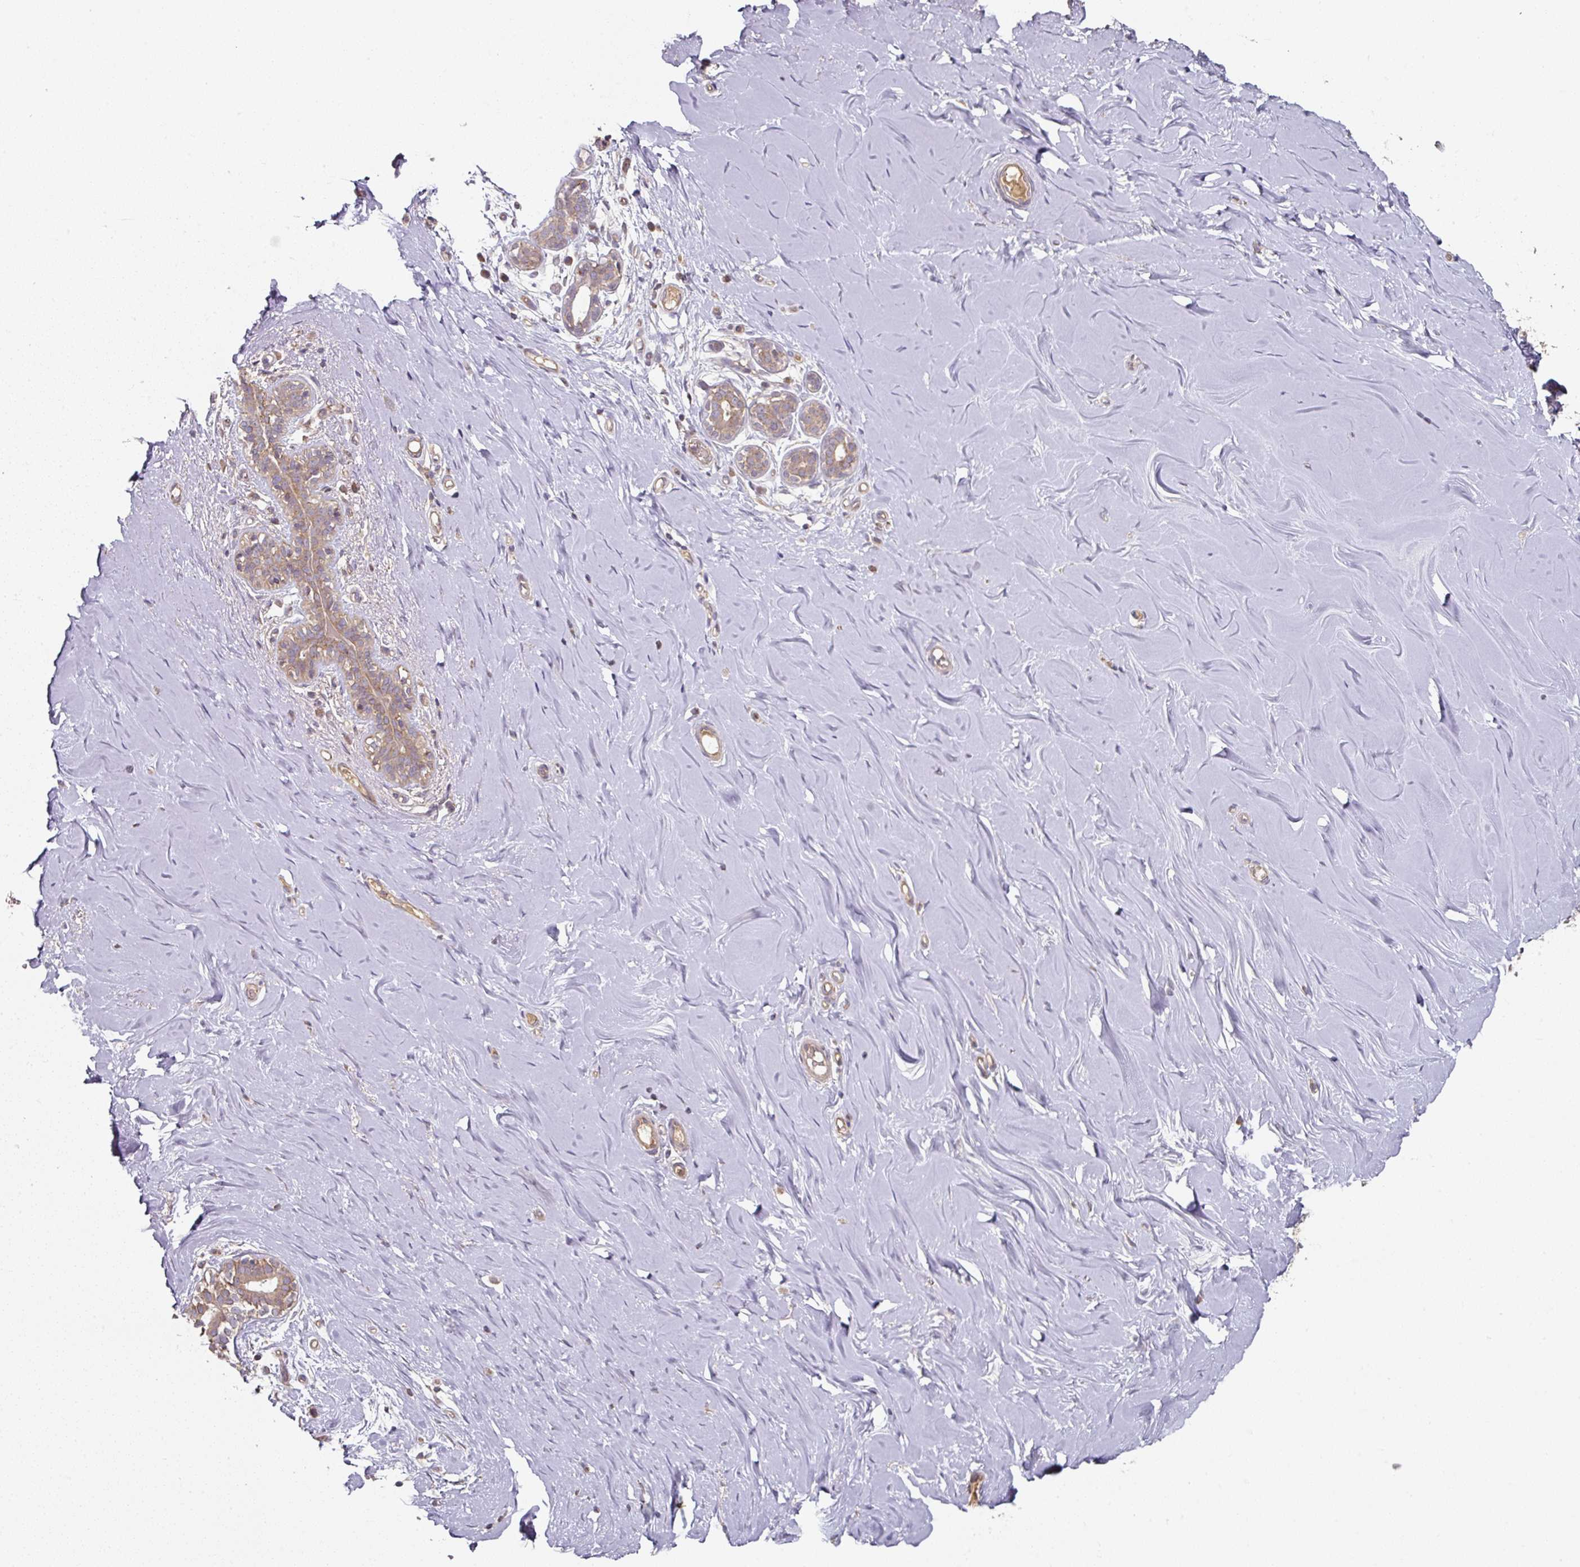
{"staining": {"intensity": "negative", "quantity": "none", "location": "none"}, "tissue": "breast", "cell_type": "Adipocytes", "image_type": "normal", "snomed": [{"axis": "morphology", "description": "Normal tissue, NOS"}, {"axis": "topography", "description": "Breast"}], "caption": "Adipocytes show no significant staining in benign breast. Brightfield microscopy of immunohistochemistry (IHC) stained with DAB (3,3'-diaminobenzidine) (brown) and hematoxylin (blue), captured at high magnification.", "gene": "DNAJC7", "patient": {"sex": "female", "age": 27}}